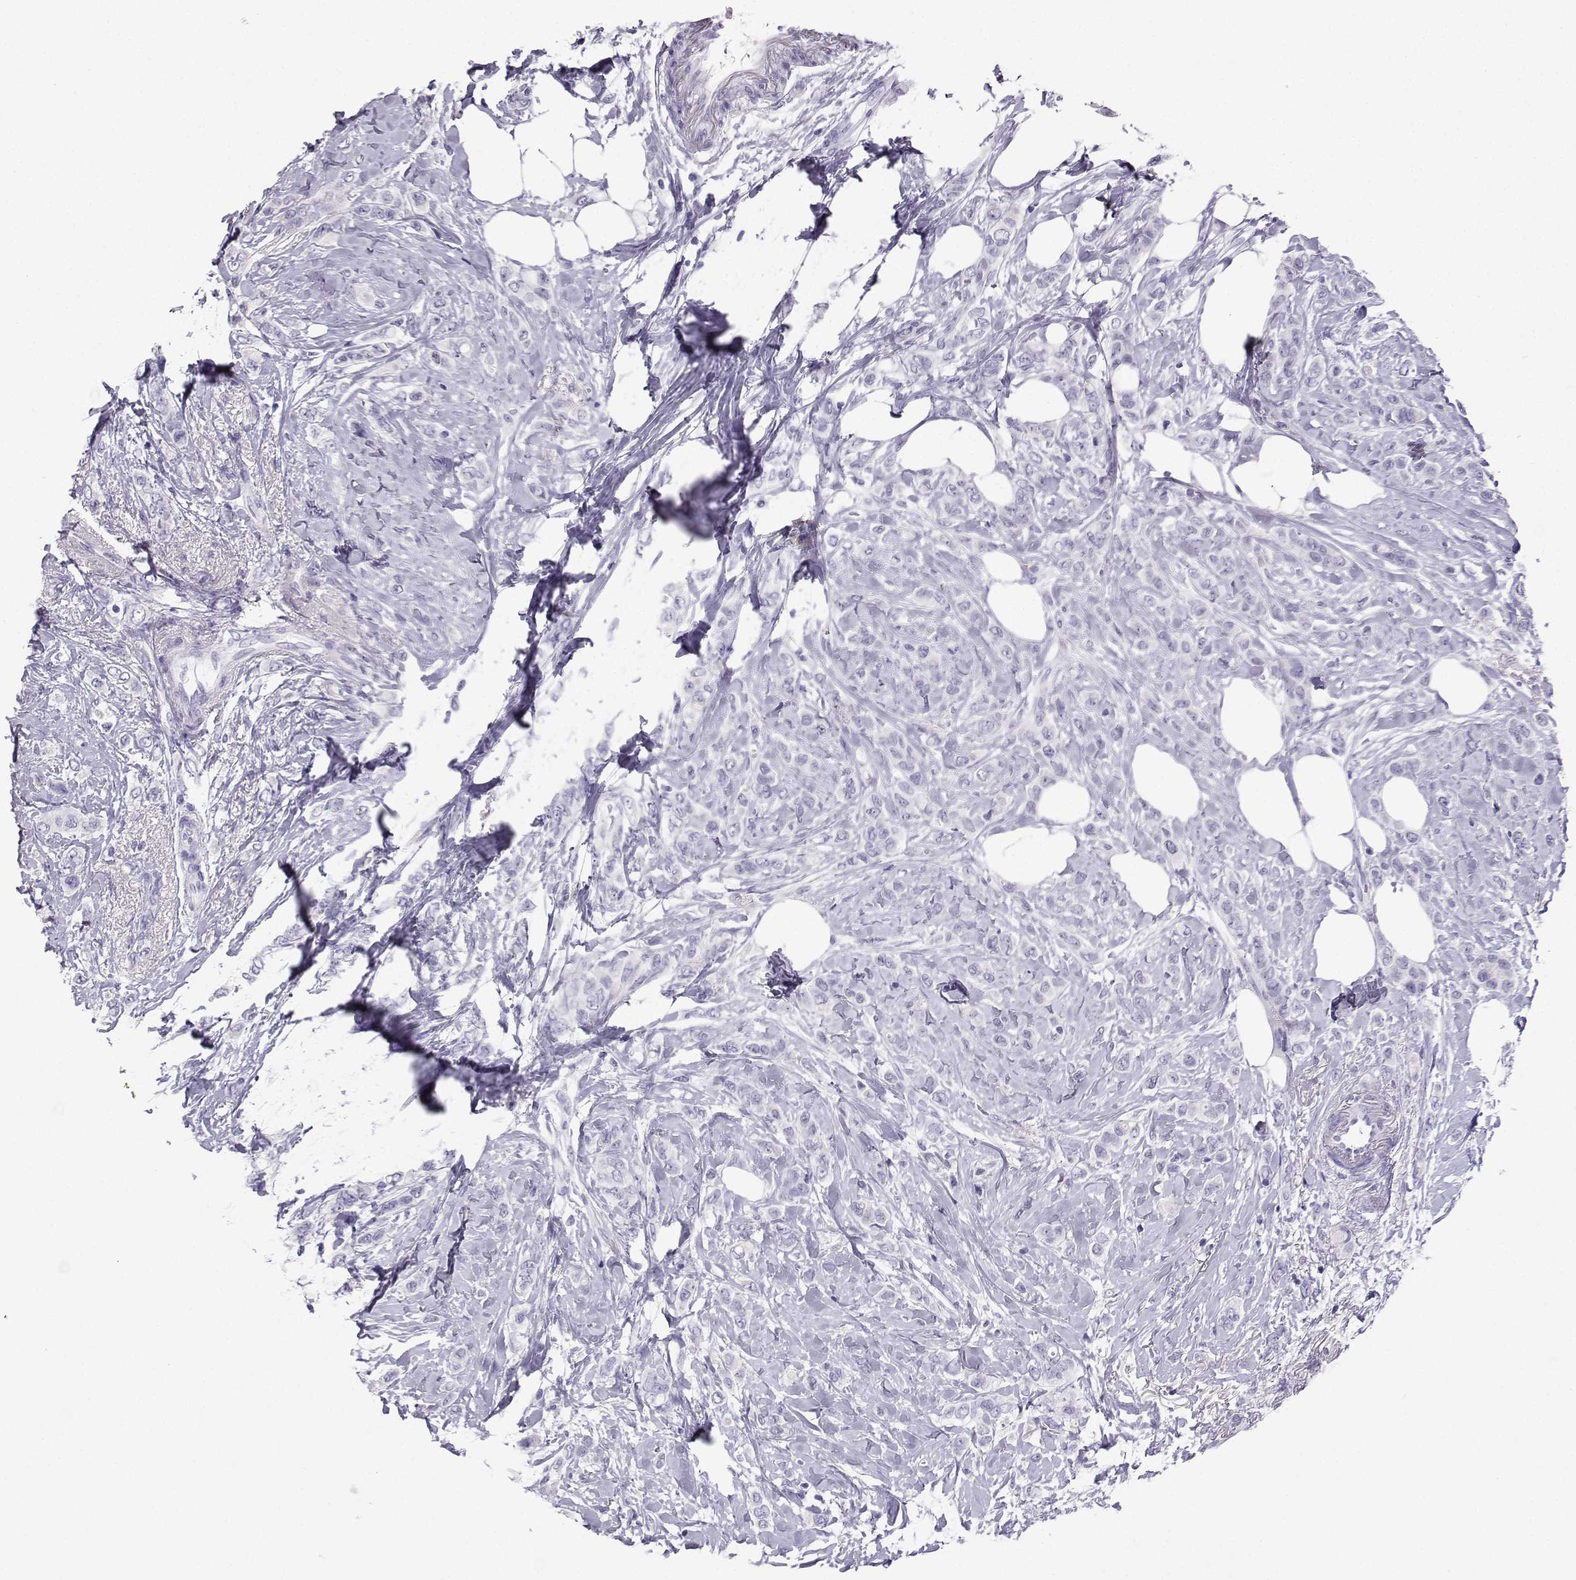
{"staining": {"intensity": "negative", "quantity": "none", "location": "none"}, "tissue": "breast cancer", "cell_type": "Tumor cells", "image_type": "cancer", "snomed": [{"axis": "morphology", "description": "Lobular carcinoma"}, {"axis": "topography", "description": "Breast"}], "caption": "High magnification brightfield microscopy of breast cancer stained with DAB (brown) and counterstained with hematoxylin (blue): tumor cells show no significant positivity.", "gene": "NEFL", "patient": {"sex": "female", "age": 66}}